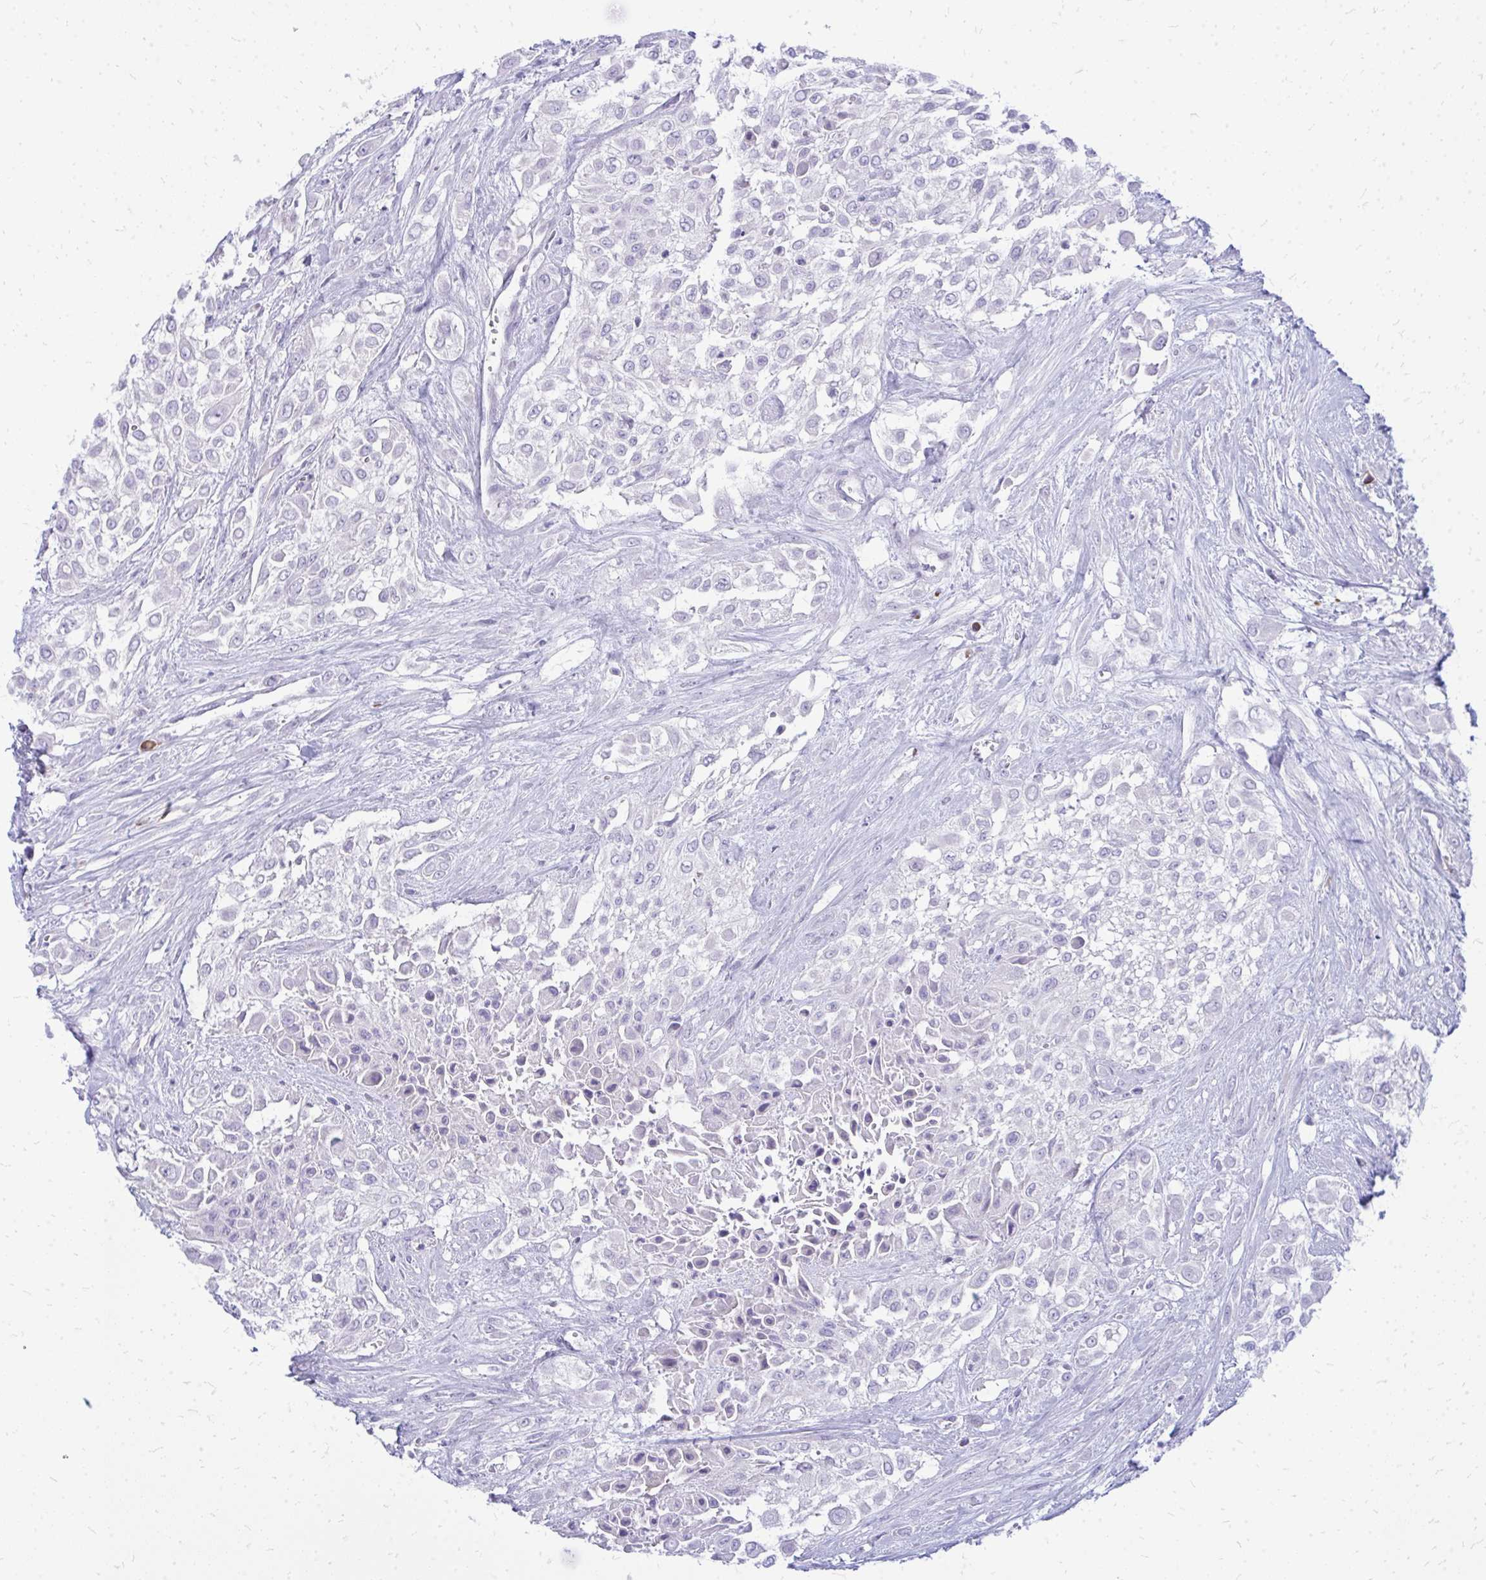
{"staining": {"intensity": "negative", "quantity": "none", "location": "none"}, "tissue": "urothelial cancer", "cell_type": "Tumor cells", "image_type": "cancer", "snomed": [{"axis": "morphology", "description": "Urothelial carcinoma, High grade"}, {"axis": "topography", "description": "Urinary bladder"}], "caption": "Tumor cells are negative for protein expression in human urothelial cancer. (DAB immunohistochemistry visualized using brightfield microscopy, high magnification).", "gene": "TSPEAR", "patient": {"sex": "male", "age": 57}}